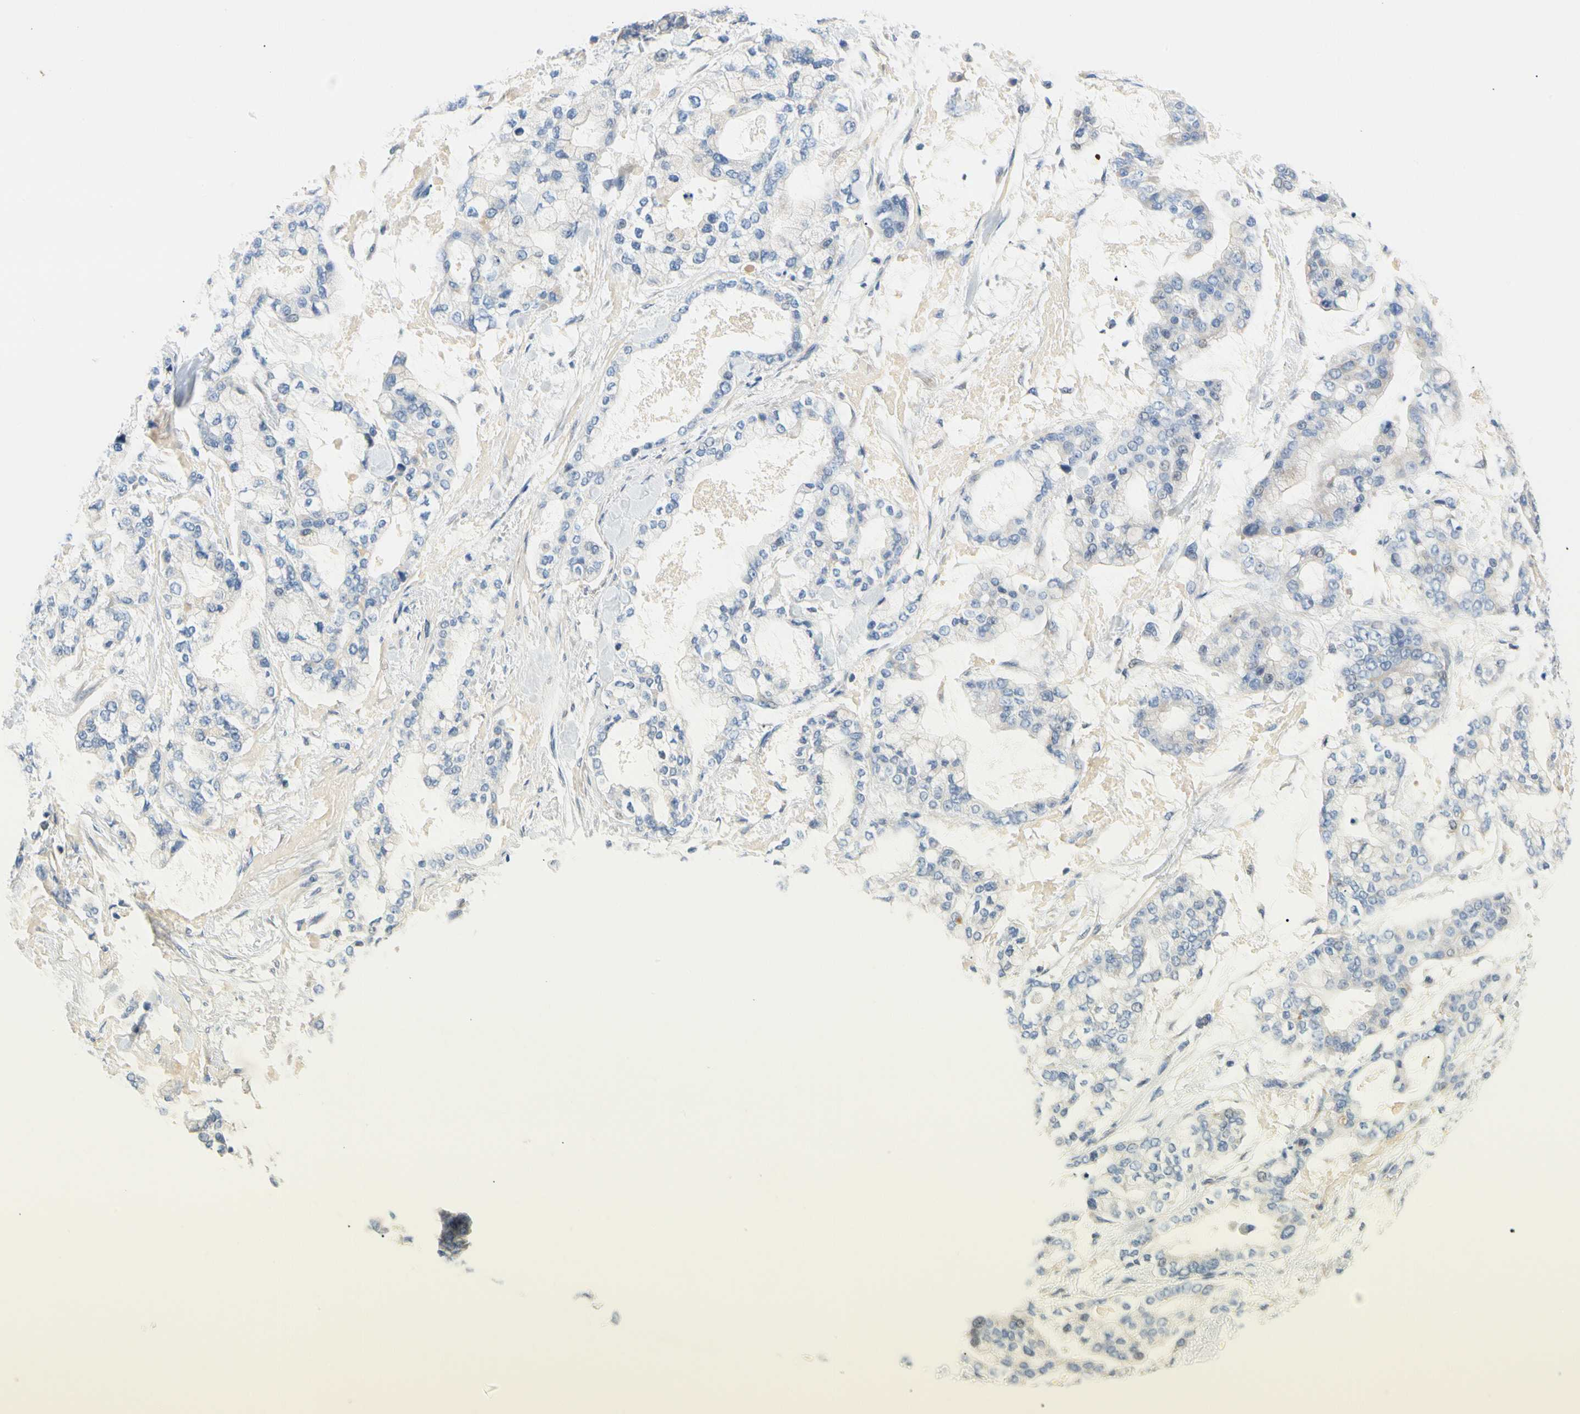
{"staining": {"intensity": "negative", "quantity": "none", "location": "none"}, "tissue": "stomach cancer", "cell_type": "Tumor cells", "image_type": "cancer", "snomed": [{"axis": "morphology", "description": "Normal tissue, NOS"}, {"axis": "morphology", "description": "Adenocarcinoma, NOS"}, {"axis": "topography", "description": "Stomach, upper"}, {"axis": "topography", "description": "Stomach"}], "caption": "Immunohistochemistry (IHC) image of neoplastic tissue: human stomach adenocarcinoma stained with DAB (3,3'-diaminobenzidine) displays no significant protein positivity in tumor cells.", "gene": "CCM2L", "patient": {"sex": "male", "age": 76}}